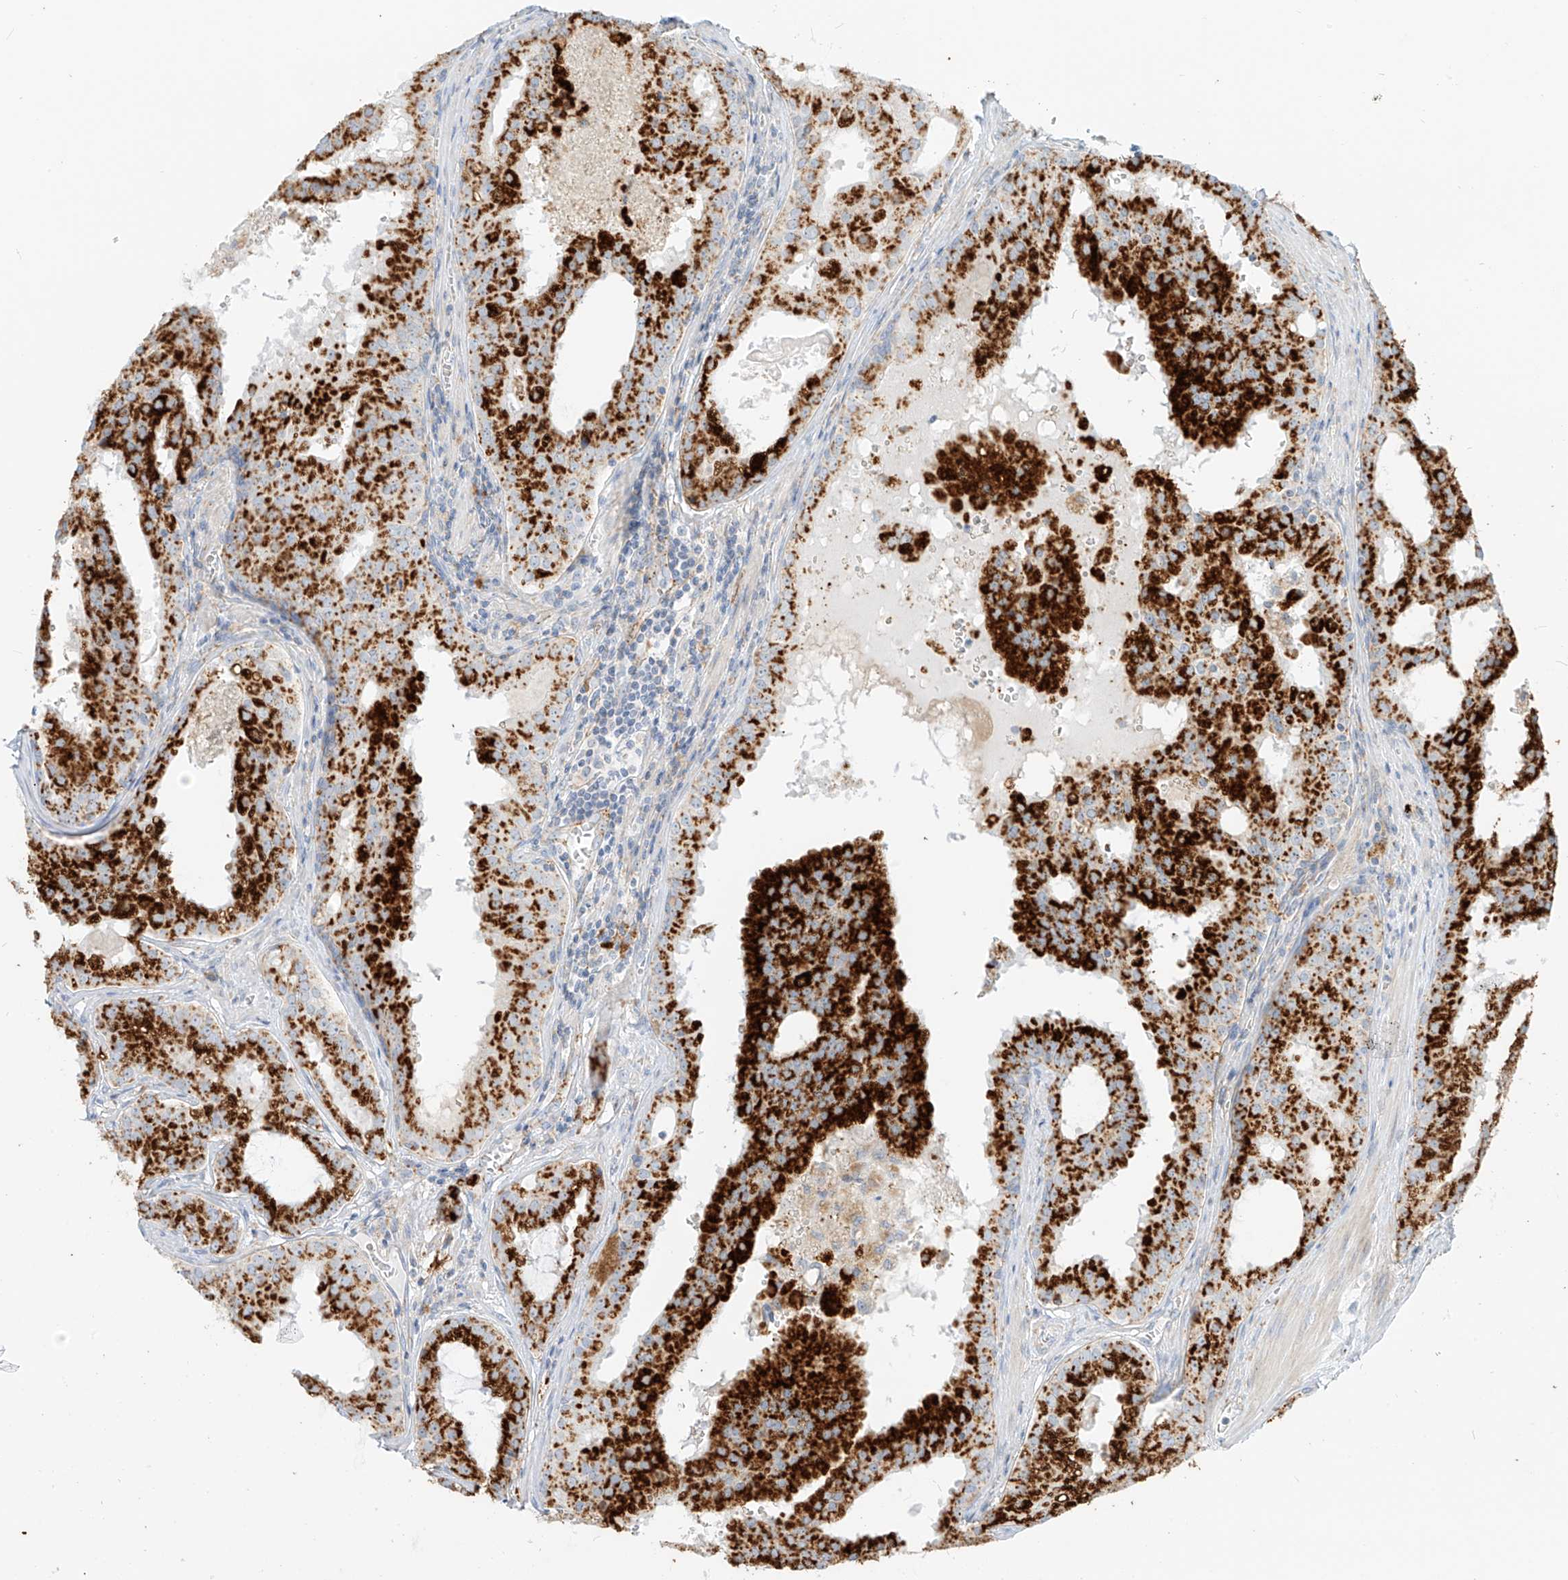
{"staining": {"intensity": "strong", "quantity": ">75%", "location": "cytoplasmic/membranous"}, "tissue": "prostate cancer", "cell_type": "Tumor cells", "image_type": "cancer", "snomed": [{"axis": "morphology", "description": "Adenocarcinoma, High grade"}, {"axis": "topography", "description": "Prostate"}], "caption": "Protein staining by IHC shows strong cytoplasmic/membranous staining in about >75% of tumor cells in prostate adenocarcinoma (high-grade).", "gene": "SLC35F6", "patient": {"sex": "male", "age": 68}}